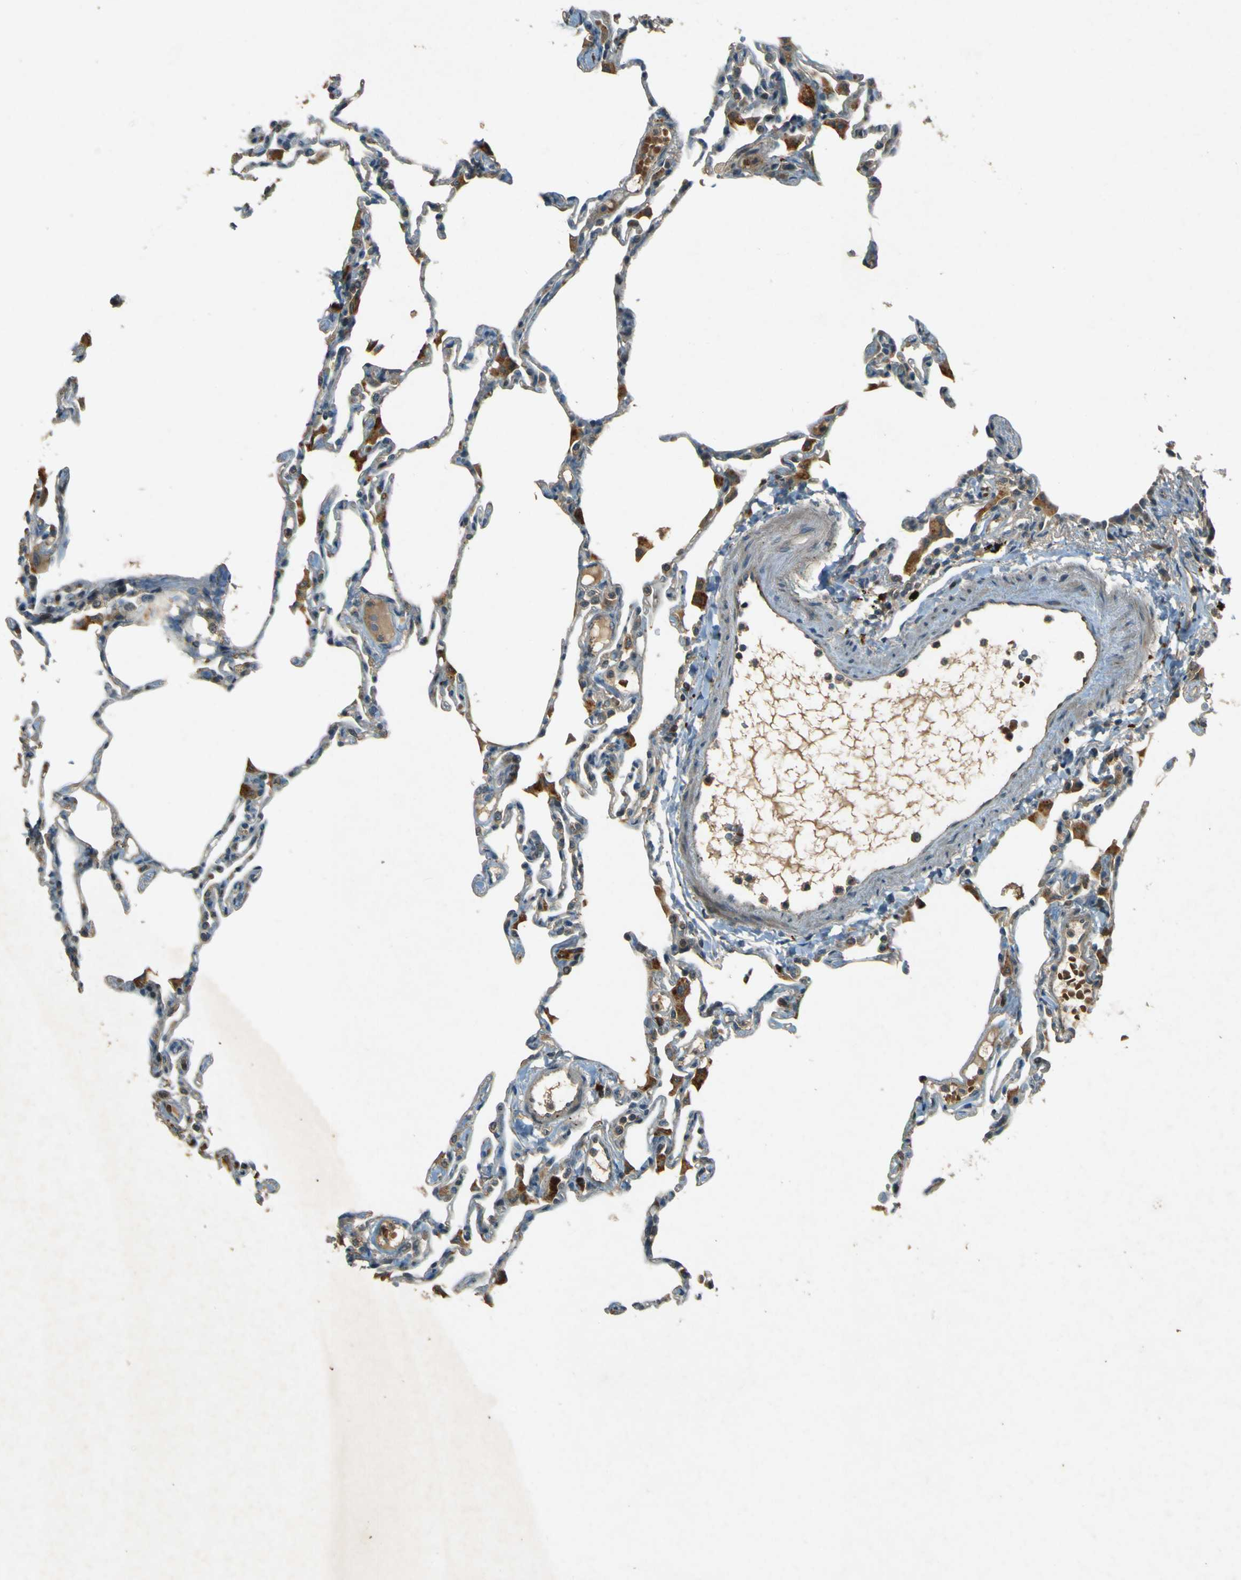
{"staining": {"intensity": "weak", "quantity": "25%-75%", "location": "cytoplasmic/membranous"}, "tissue": "lung", "cell_type": "Alveolar cells", "image_type": "normal", "snomed": [{"axis": "morphology", "description": "Normal tissue, NOS"}, {"axis": "topography", "description": "Lung"}], "caption": "Immunohistochemistry micrograph of benign lung: human lung stained using immunohistochemistry reveals low levels of weak protein expression localized specifically in the cytoplasmic/membranous of alveolar cells, appearing as a cytoplasmic/membranous brown color.", "gene": "MPDZ", "patient": {"sex": "female", "age": 49}}